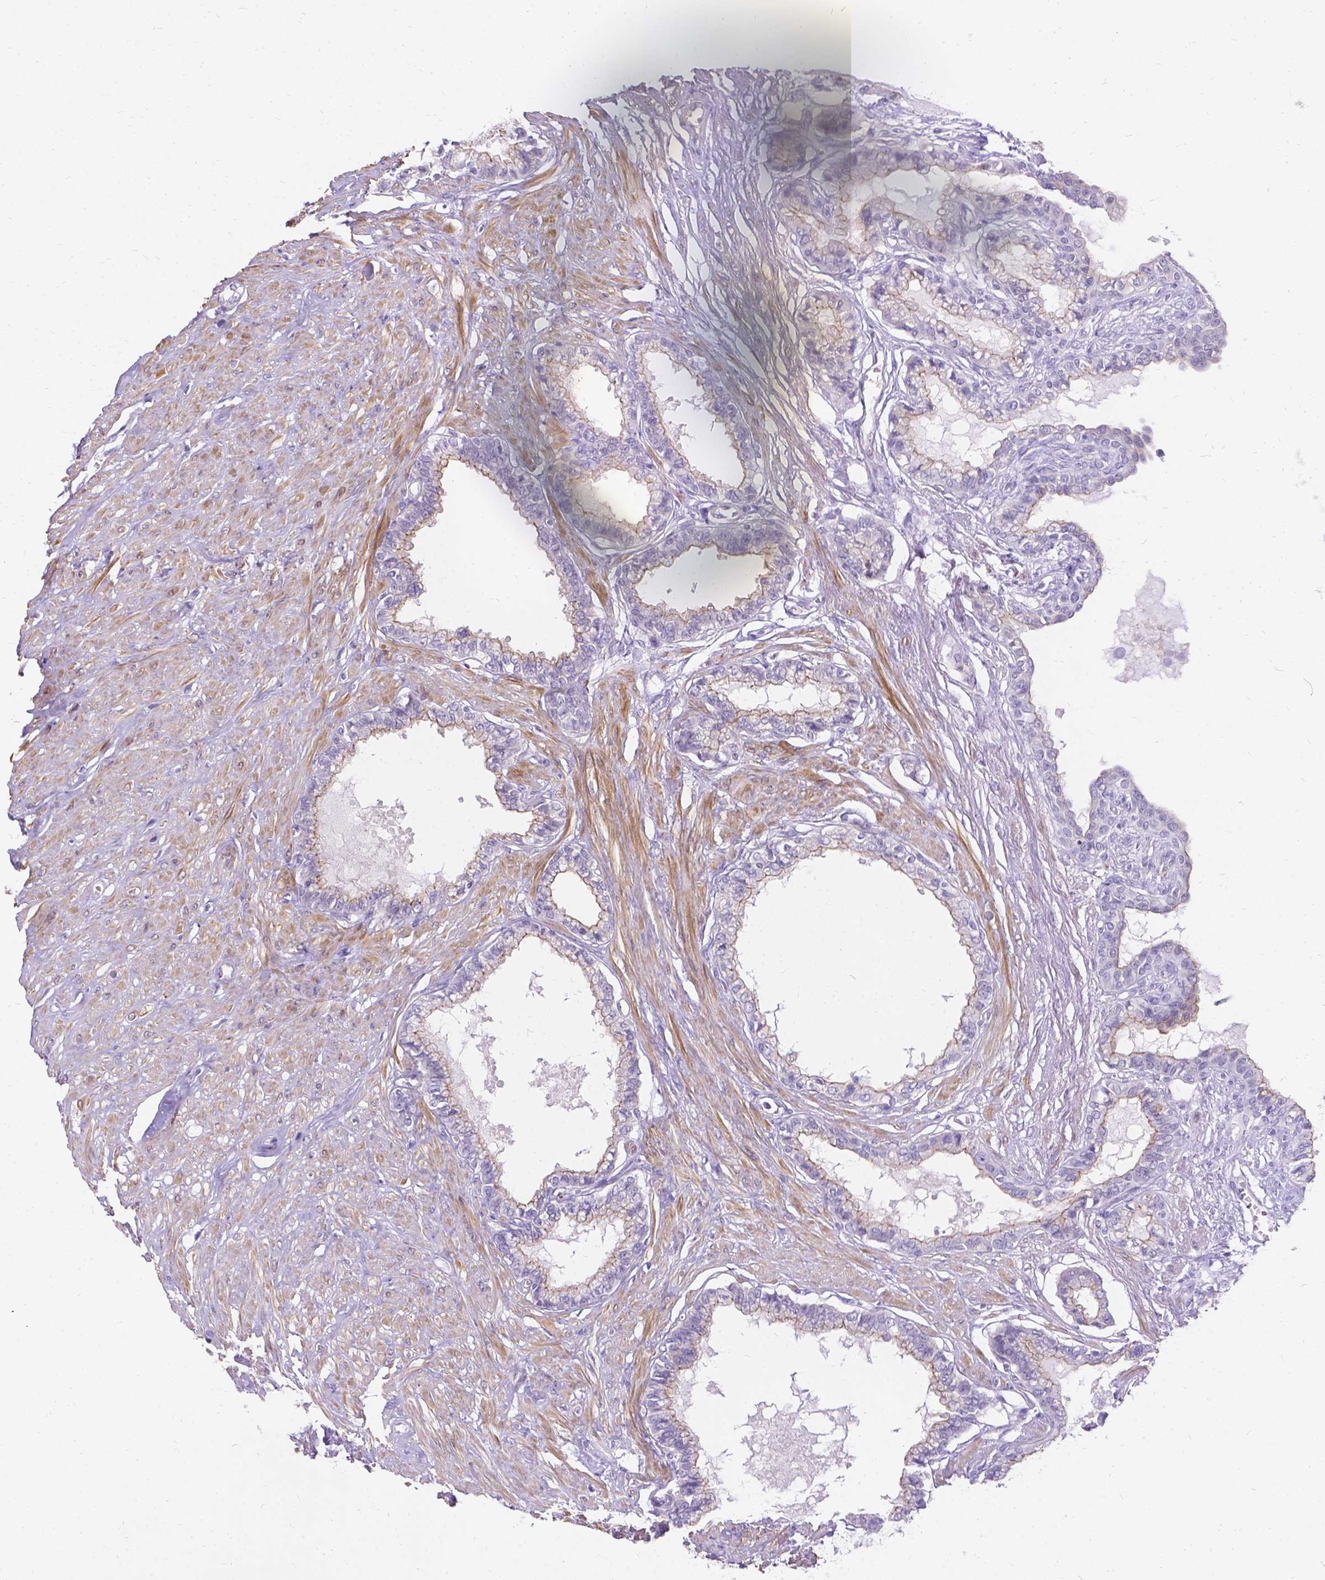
{"staining": {"intensity": "weak", "quantity": "<25%", "location": "cytoplasmic/membranous"}, "tissue": "seminal vesicle", "cell_type": "Glandular cells", "image_type": "normal", "snomed": [{"axis": "morphology", "description": "Normal tissue, NOS"}, {"axis": "morphology", "description": "Urothelial carcinoma, NOS"}, {"axis": "topography", "description": "Urinary bladder"}, {"axis": "topography", "description": "Seminal veicle"}], "caption": "Glandular cells are negative for protein expression in normal human seminal vesicle. (Brightfield microscopy of DAB IHC at high magnification).", "gene": "PALS1", "patient": {"sex": "male", "age": 76}}